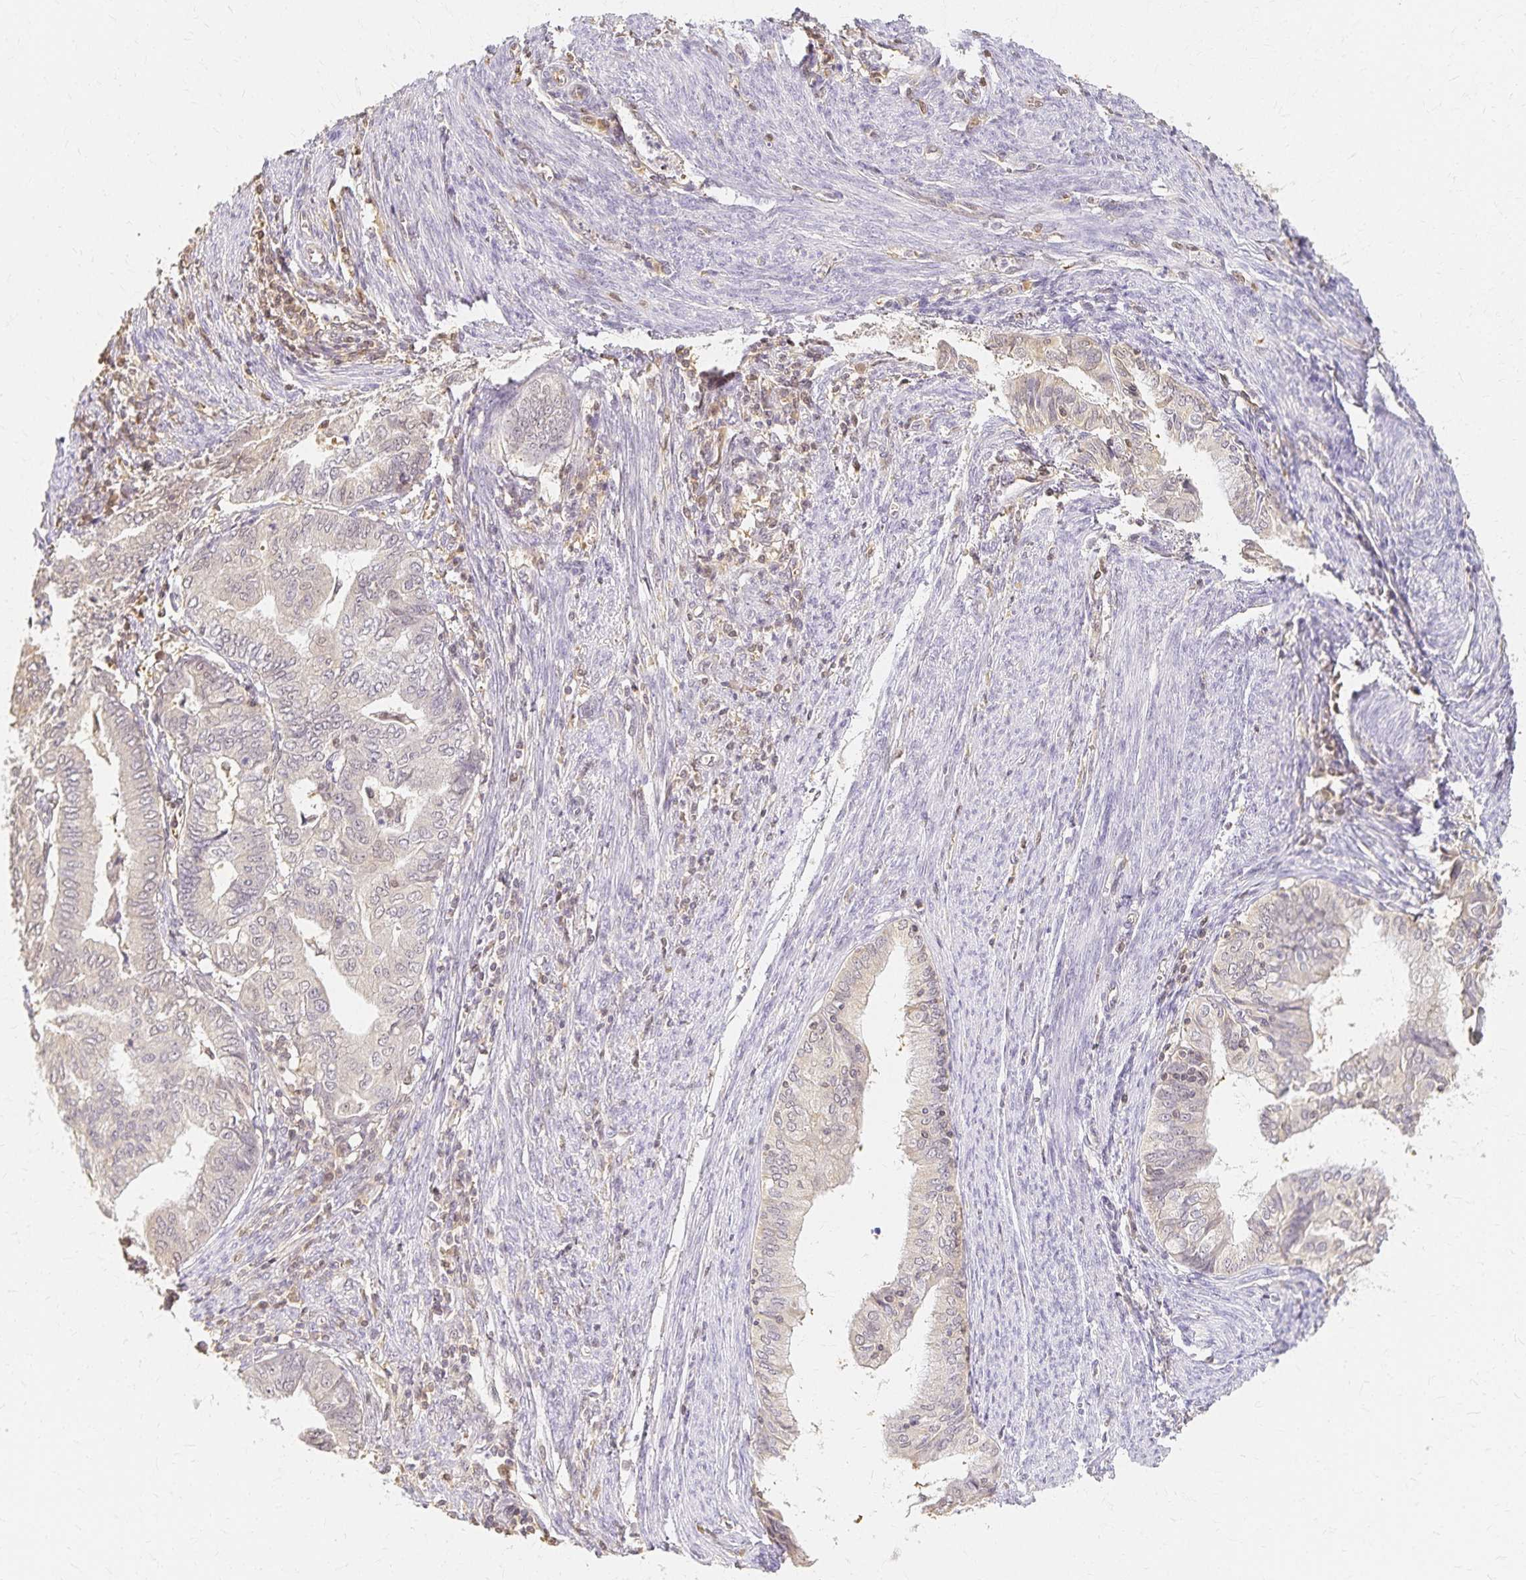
{"staining": {"intensity": "negative", "quantity": "none", "location": "none"}, "tissue": "endometrial cancer", "cell_type": "Tumor cells", "image_type": "cancer", "snomed": [{"axis": "morphology", "description": "Adenocarcinoma, NOS"}, {"axis": "topography", "description": "Endometrium"}], "caption": "This is an immunohistochemistry histopathology image of endometrial cancer (adenocarcinoma). There is no expression in tumor cells.", "gene": "AZGP1", "patient": {"sex": "female", "age": 79}}